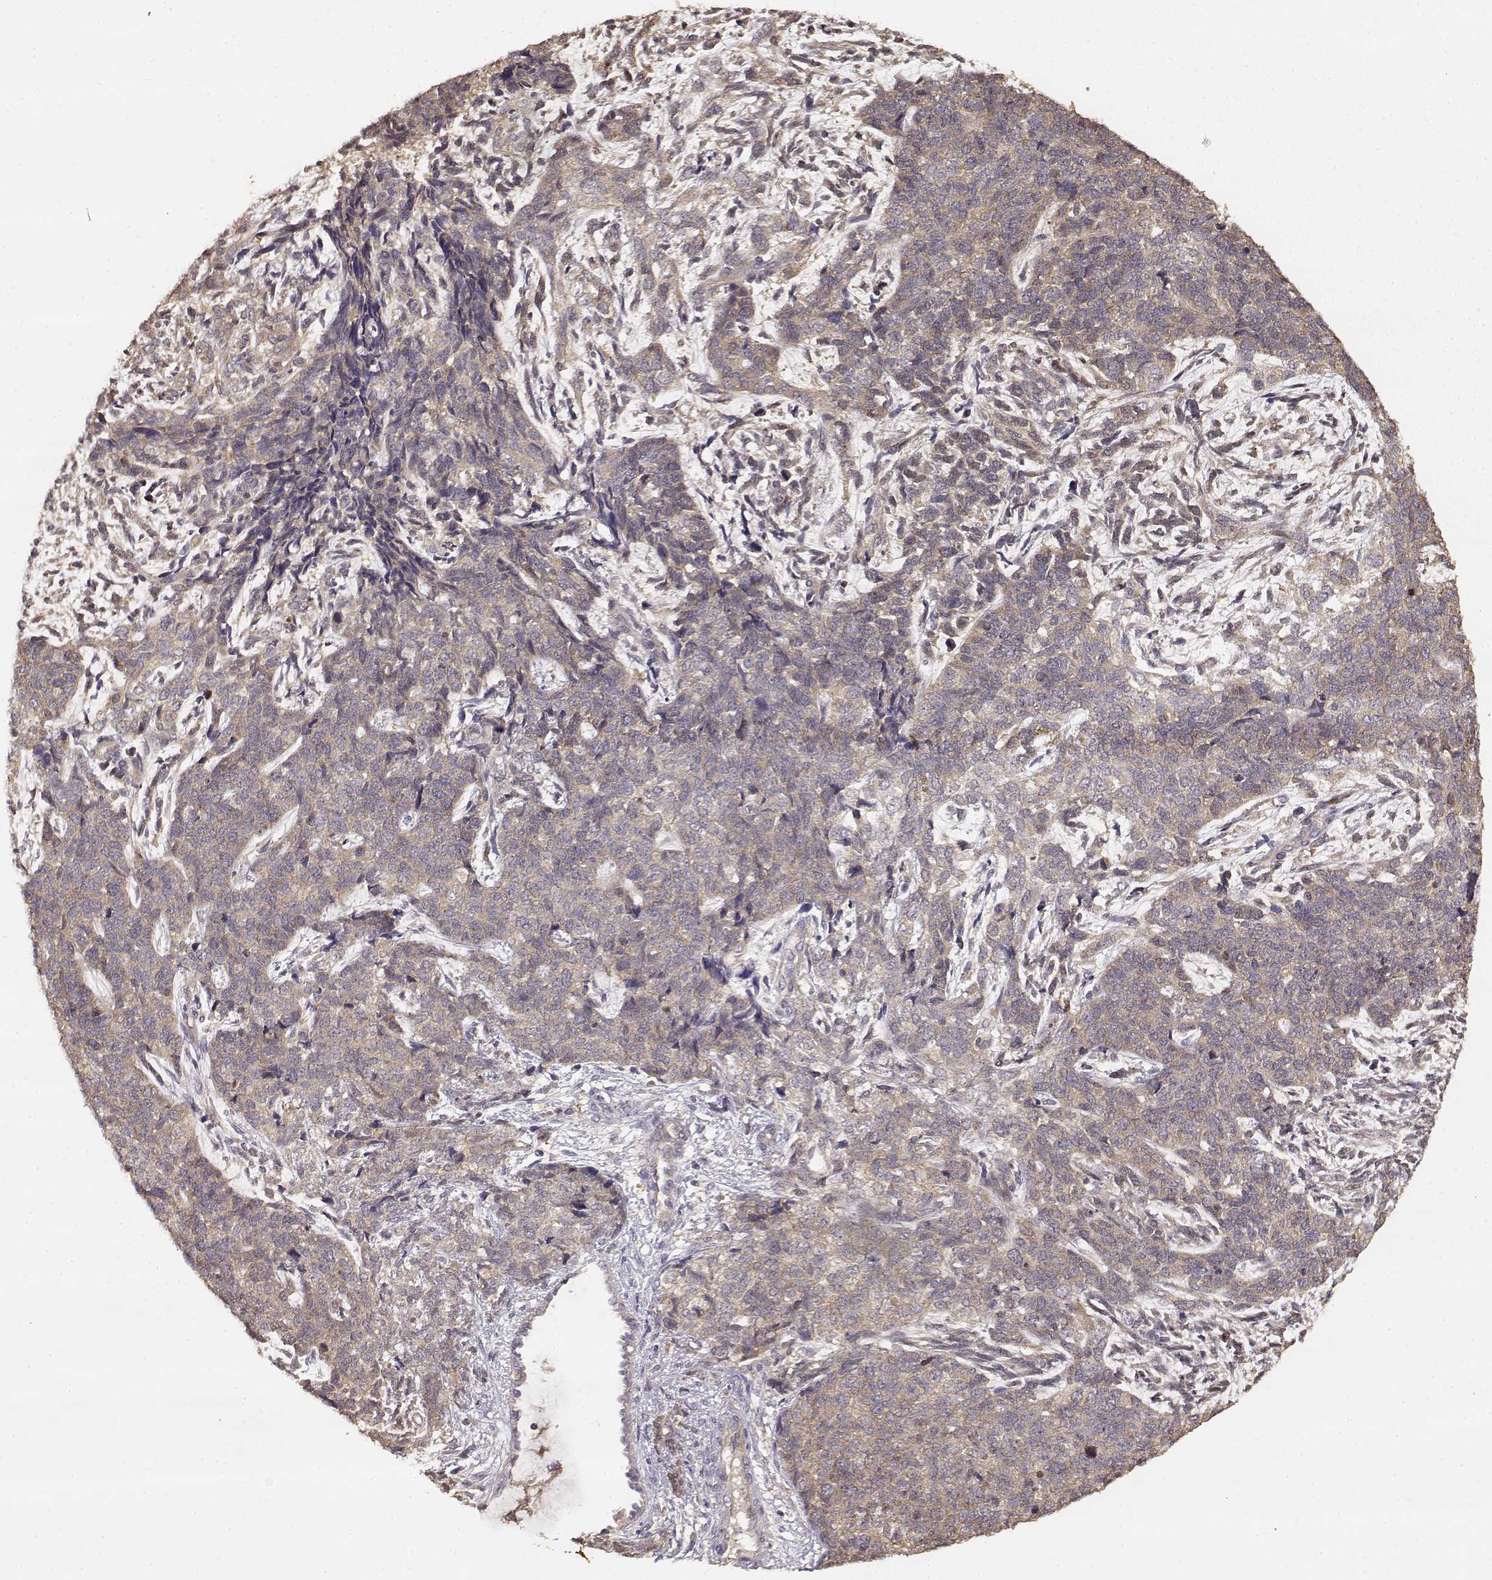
{"staining": {"intensity": "weak", "quantity": ">75%", "location": "cytoplasmic/membranous"}, "tissue": "cervical cancer", "cell_type": "Tumor cells", "image_type": "cancer", "snomed": [{"axis": "morphology", "description": "Squamous cell carcinoma, NOS"}, {"axis": "topography", "description": "Cervix"}], "caption": "This photomicrograph displays immunohistochemistry (IHC) staining of squamous cell carcinoma (cervical), with low weak cytoplasmic/membranous expression in about >75% of tumor cells.", "gene": "CRIM1", "patient": {"sex": "female", "age": 63}}